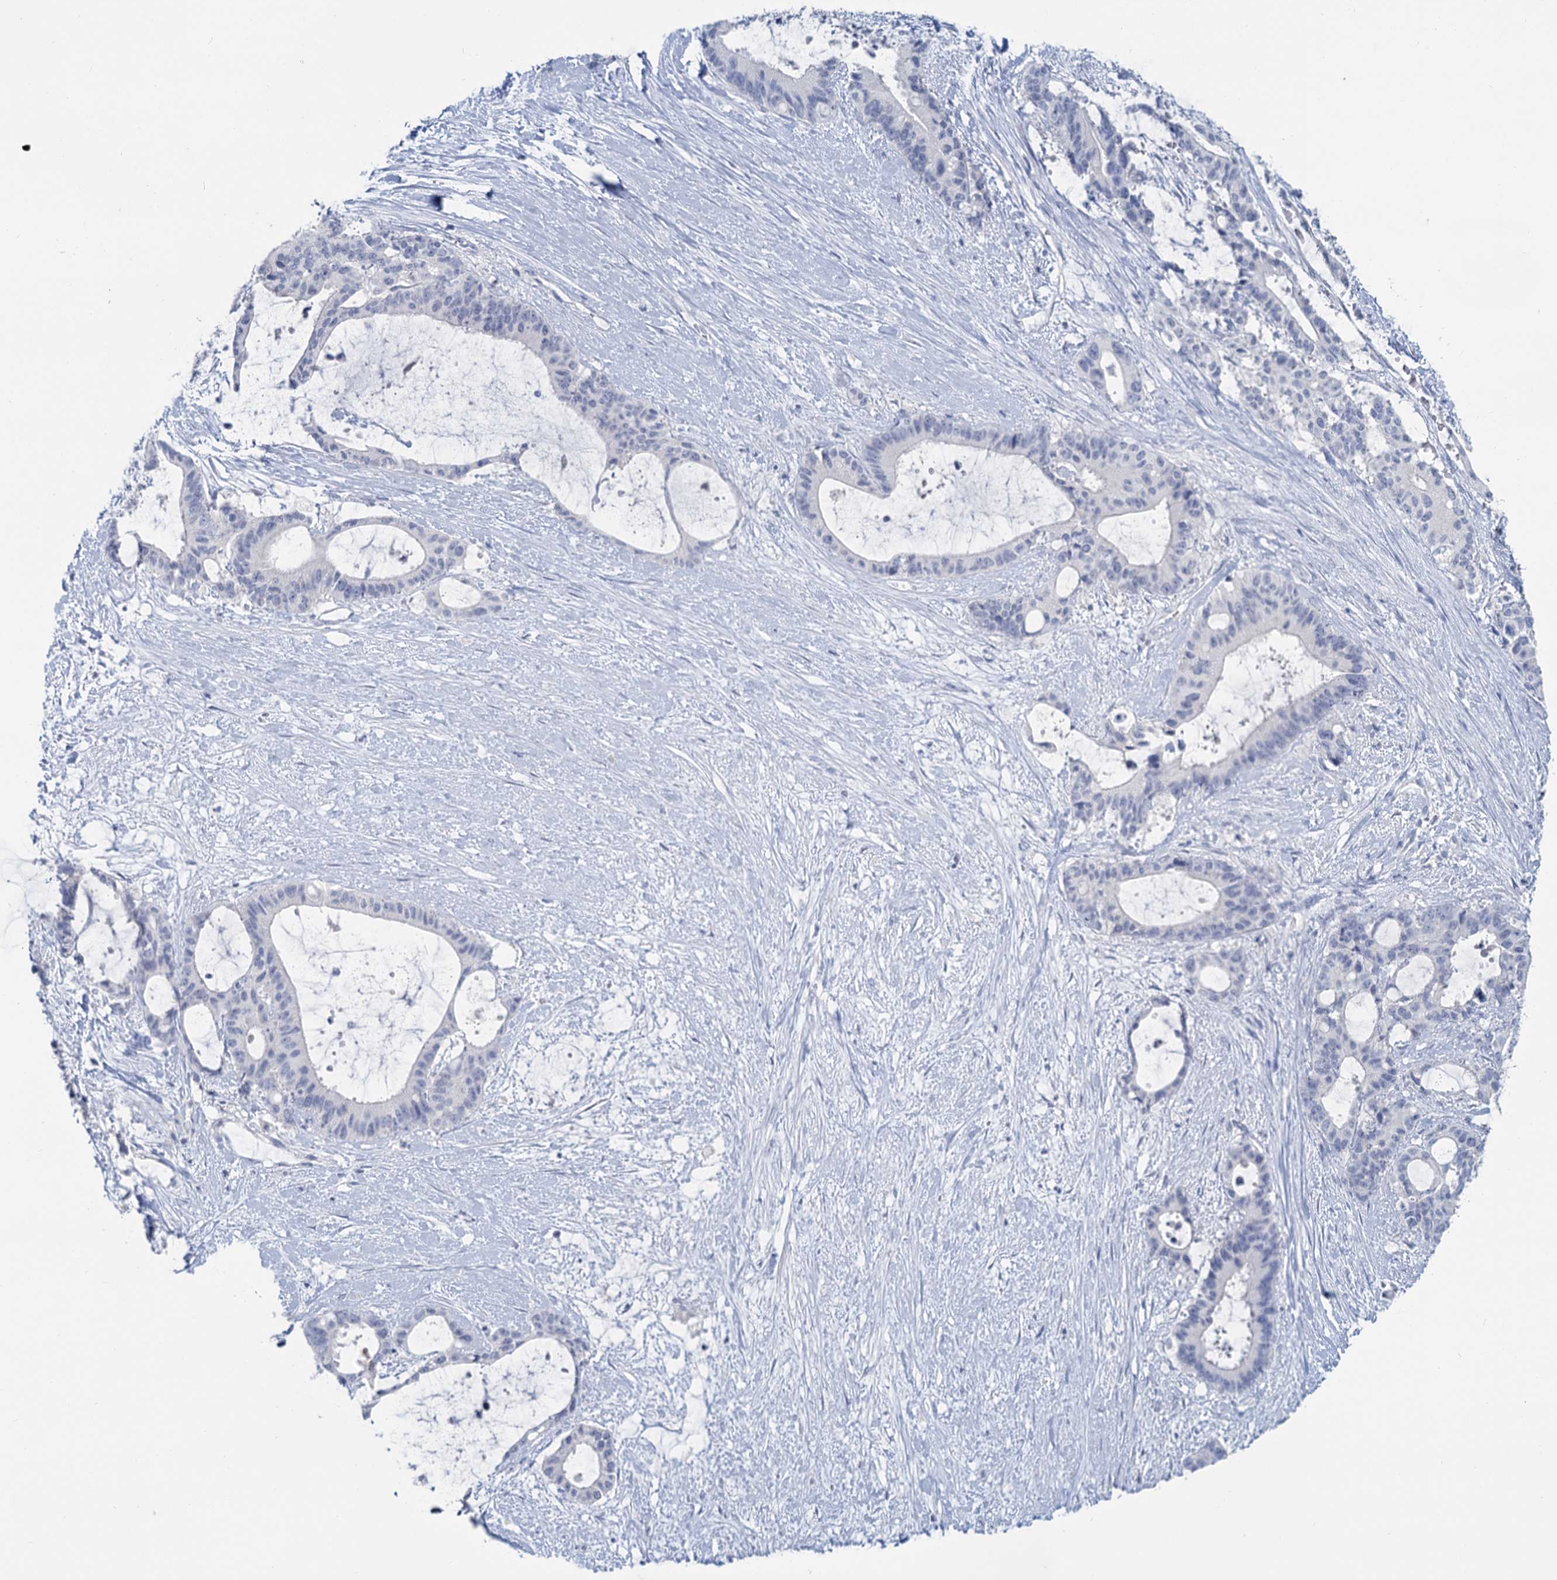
{"staining": {"intensity": "negative", "quantity": "none", "location": "none"}, "tissue": "liver cancer", "cell_type": "Tumor cells", "image_type": "cancer", "snomed": [{"axis": "morphology", "description": "Normal tissue, NOS"}, {"axis": "morphology", "description": "Cholangiocarcinoma"}, {"axis": "topography", "description": "Liver"}, {"axis": "topography", "description": "Peripheral nerve tissue"}], "caption": "High magnification brightfield microscopy of cholangiocarcinoma (liver) stained with DAB (brown) and counterstained with hematoxylin (blue): tumor cells show no significant positivity. Nuclei are stained in blue.", "gene": "CHGA", "patient": {"sex": "female", "age": 73}}